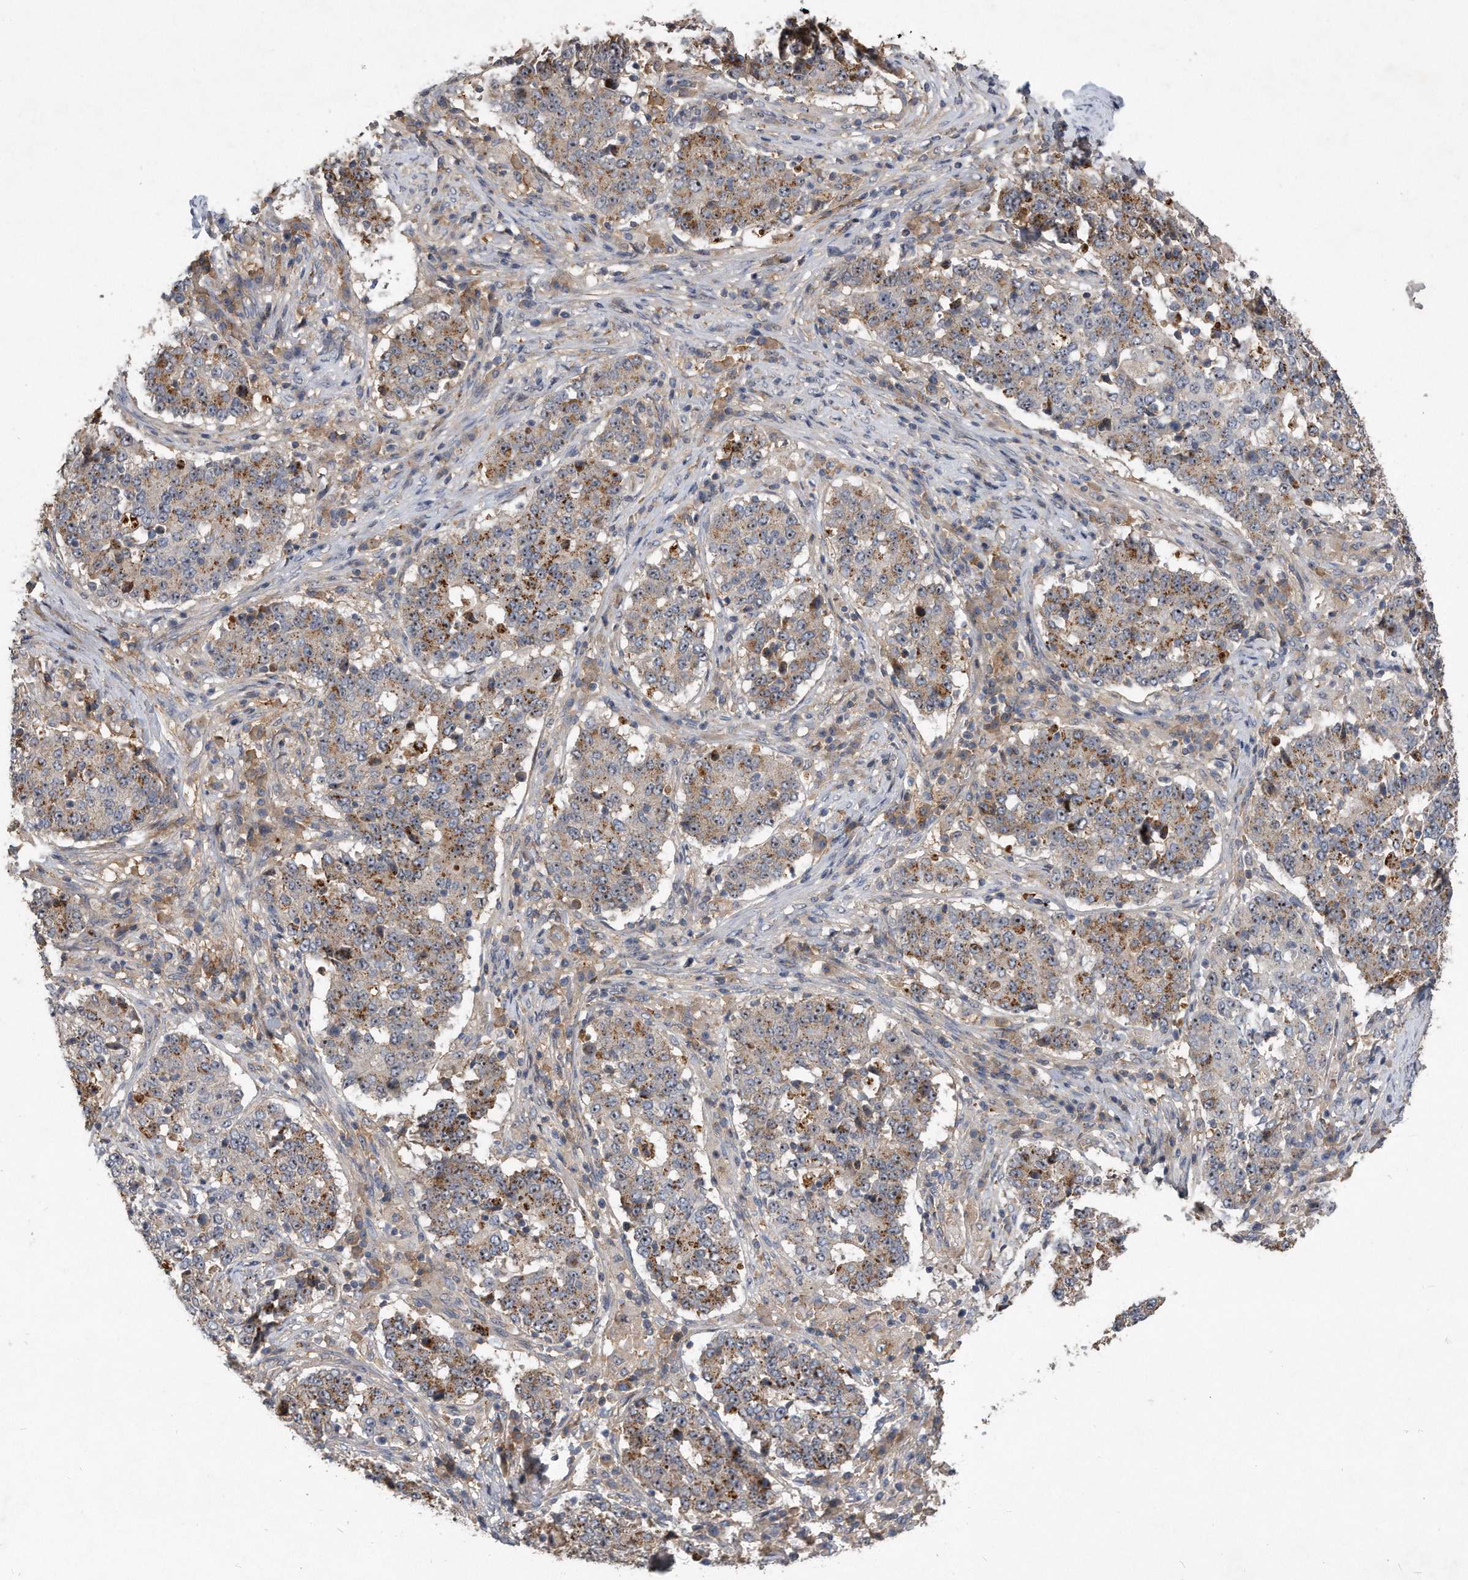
{"staining": {"intensity": "moderate", "quantity": ">75%", "location": "cytoplasmic/membranous"}, "tissue": "stomach cancer", "cell_type": "Tumor cells", "image_type": "cancer", "snomed": [{"axis": "morphology", "description": "Adenocarcinoma, NOS"}, {"axis": "topography", "description": "Stomach"}], "caption": "About >75% of tumor cells in stomach cancer show moderate cytoplasmic/membranous protein staining as visualized by brown immunohistochemical staining.", "gene": "PGBD2", "patient": {"sex": "male", "age": 59}}